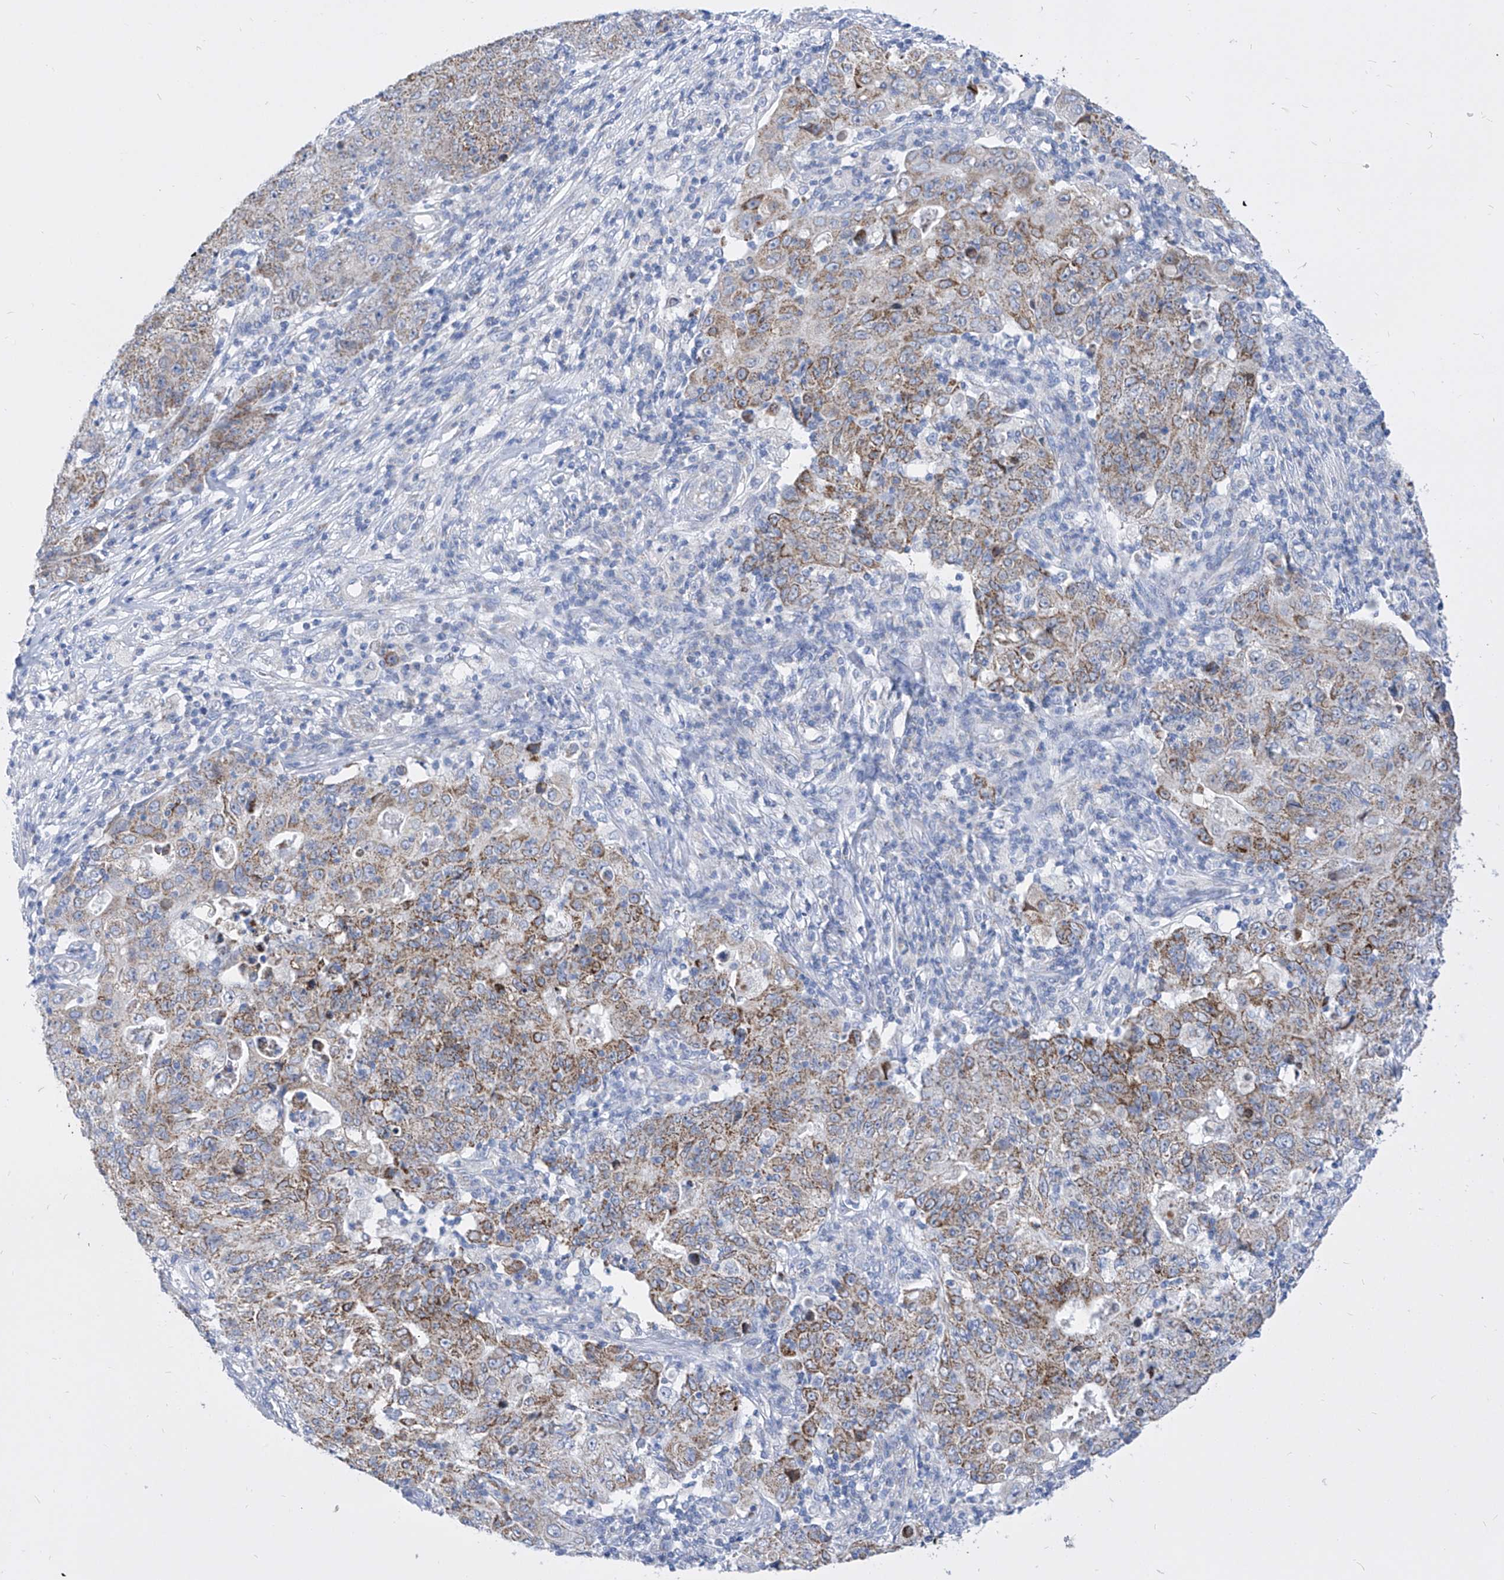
{"staining": {"intensity": "moderate", "quantity": "25%-75%", "location": "cytoplasmic/membranous"}, "tissue": "ovarian cancer", "cell_type": "Tumor cells", "image_type": "cancer", "snomed": [{"axis": "morphology", "description": "Carcinoma, endometroid"}, {"axis": "topography", "description": "Ovary"}], "caption": "Tumor cells show medium levels of moderate cytoplasmic/membranous expression in about 25%-75% of cells in ovarian cancer (endometroid carcinoma).", "gene": "COQ3", "patient": {"sex": "female", "age": 42}}